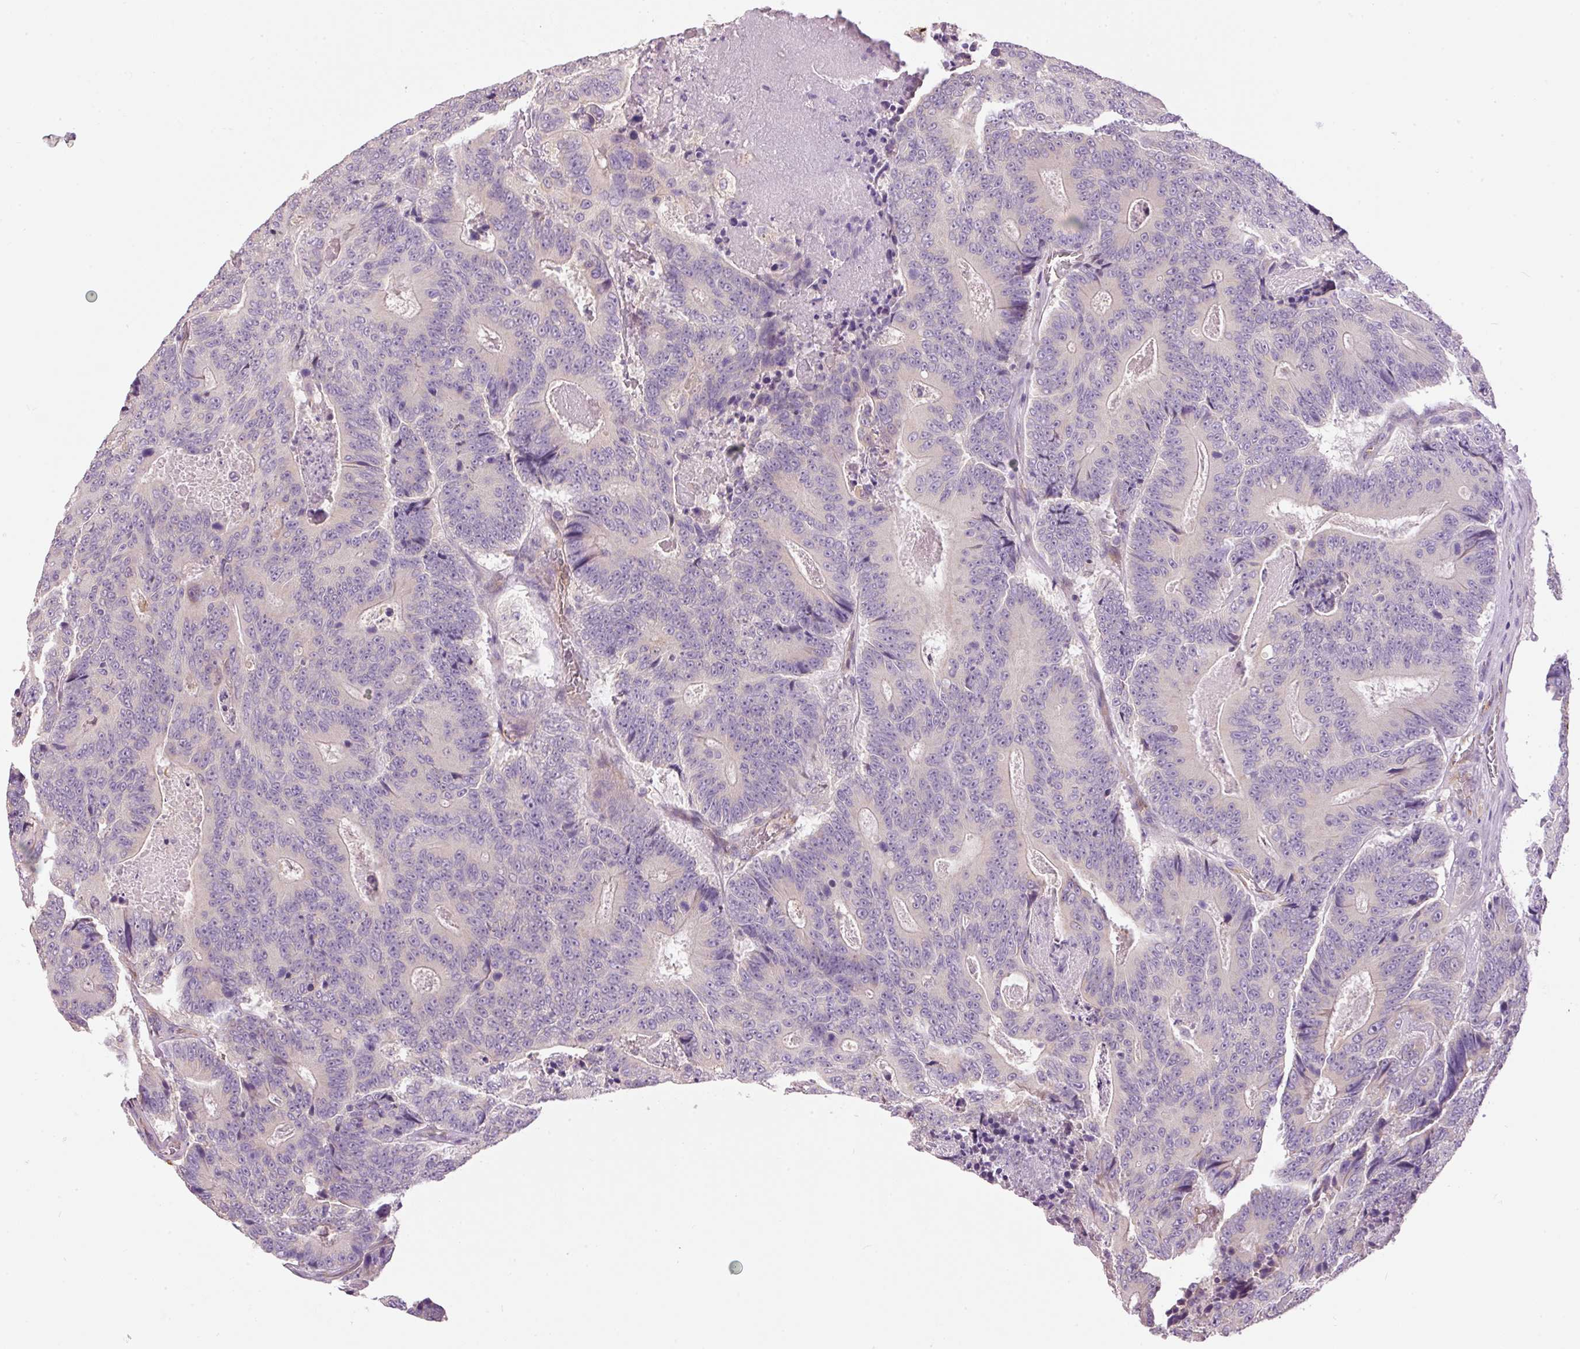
{"staining": {"intensity": "negative", "quantity": "none", "location": "none"}, "tissue": "colorectal cancer", "cell_type": "Tumor cells", "image_type": "cancer", "snomed": [{"axis": "morphology", "description": "Adenocarcinoma, NOS"}, {"axis": "topography", "description": "Colon"}], "caption": "Micrograph shows no protein staining in tumor cells of colorectal adenocarcinoma tissue.", "gene": "PNPLA5", "patient": {"sex": "male", "age": 83}}